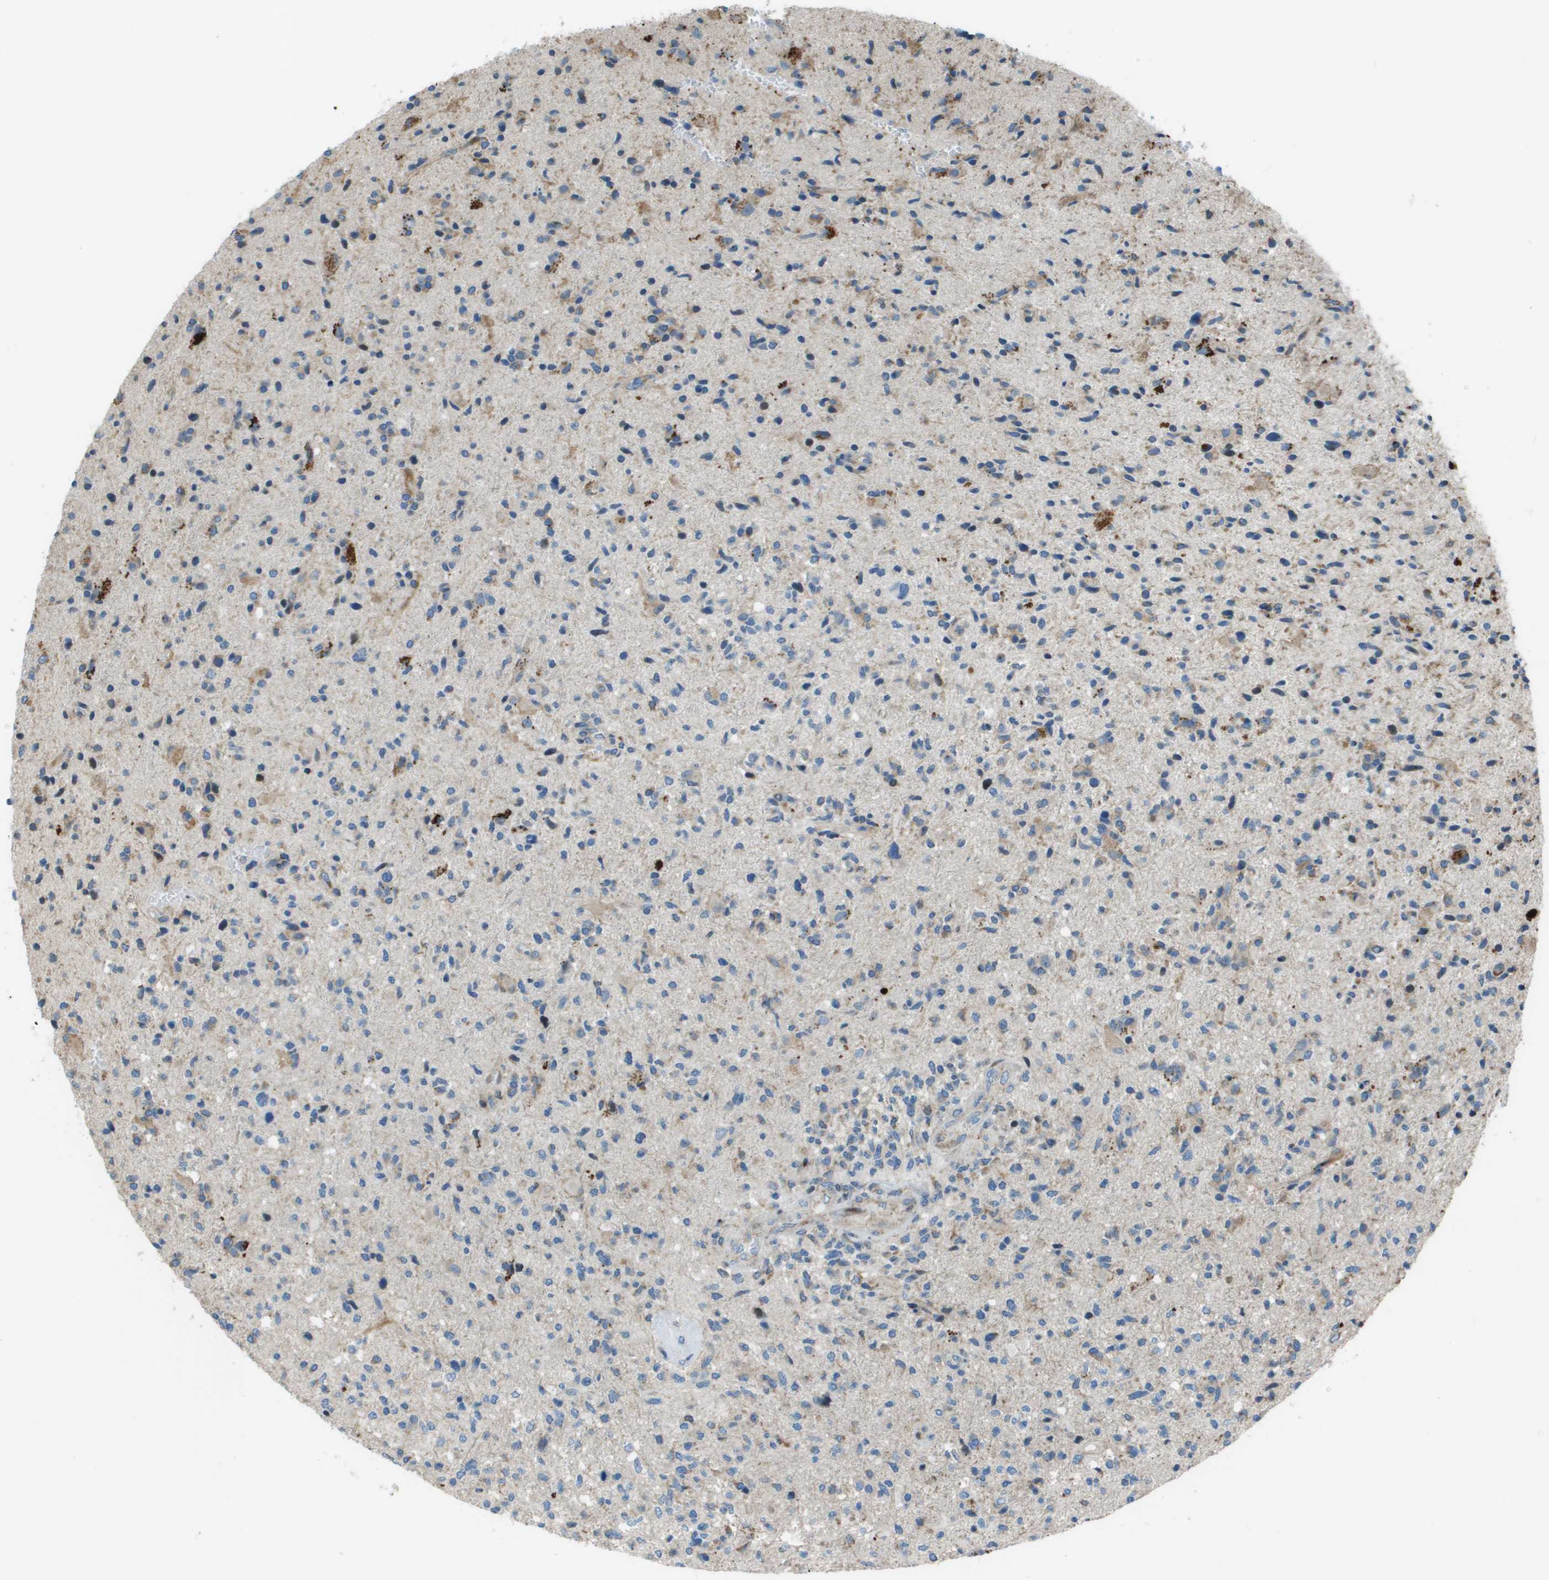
{"staining": {"intensity": "weak", "quantity": "<25%", "location": "cytoplasmic/membranous"}, "tissue": "glioma", "cell_type": "Tumor cells", "image_type": "cancer", "snomed": [{"axis": "morphology", "description": "Glioma, malignant, High grade"}, {"axis": "topography", "description": "Brain"}], "caption": "Tumor cells show no significant protein positivity in glioma.", "gene": "MGAT3", "patient": {"sex": "male", "age": 72}}